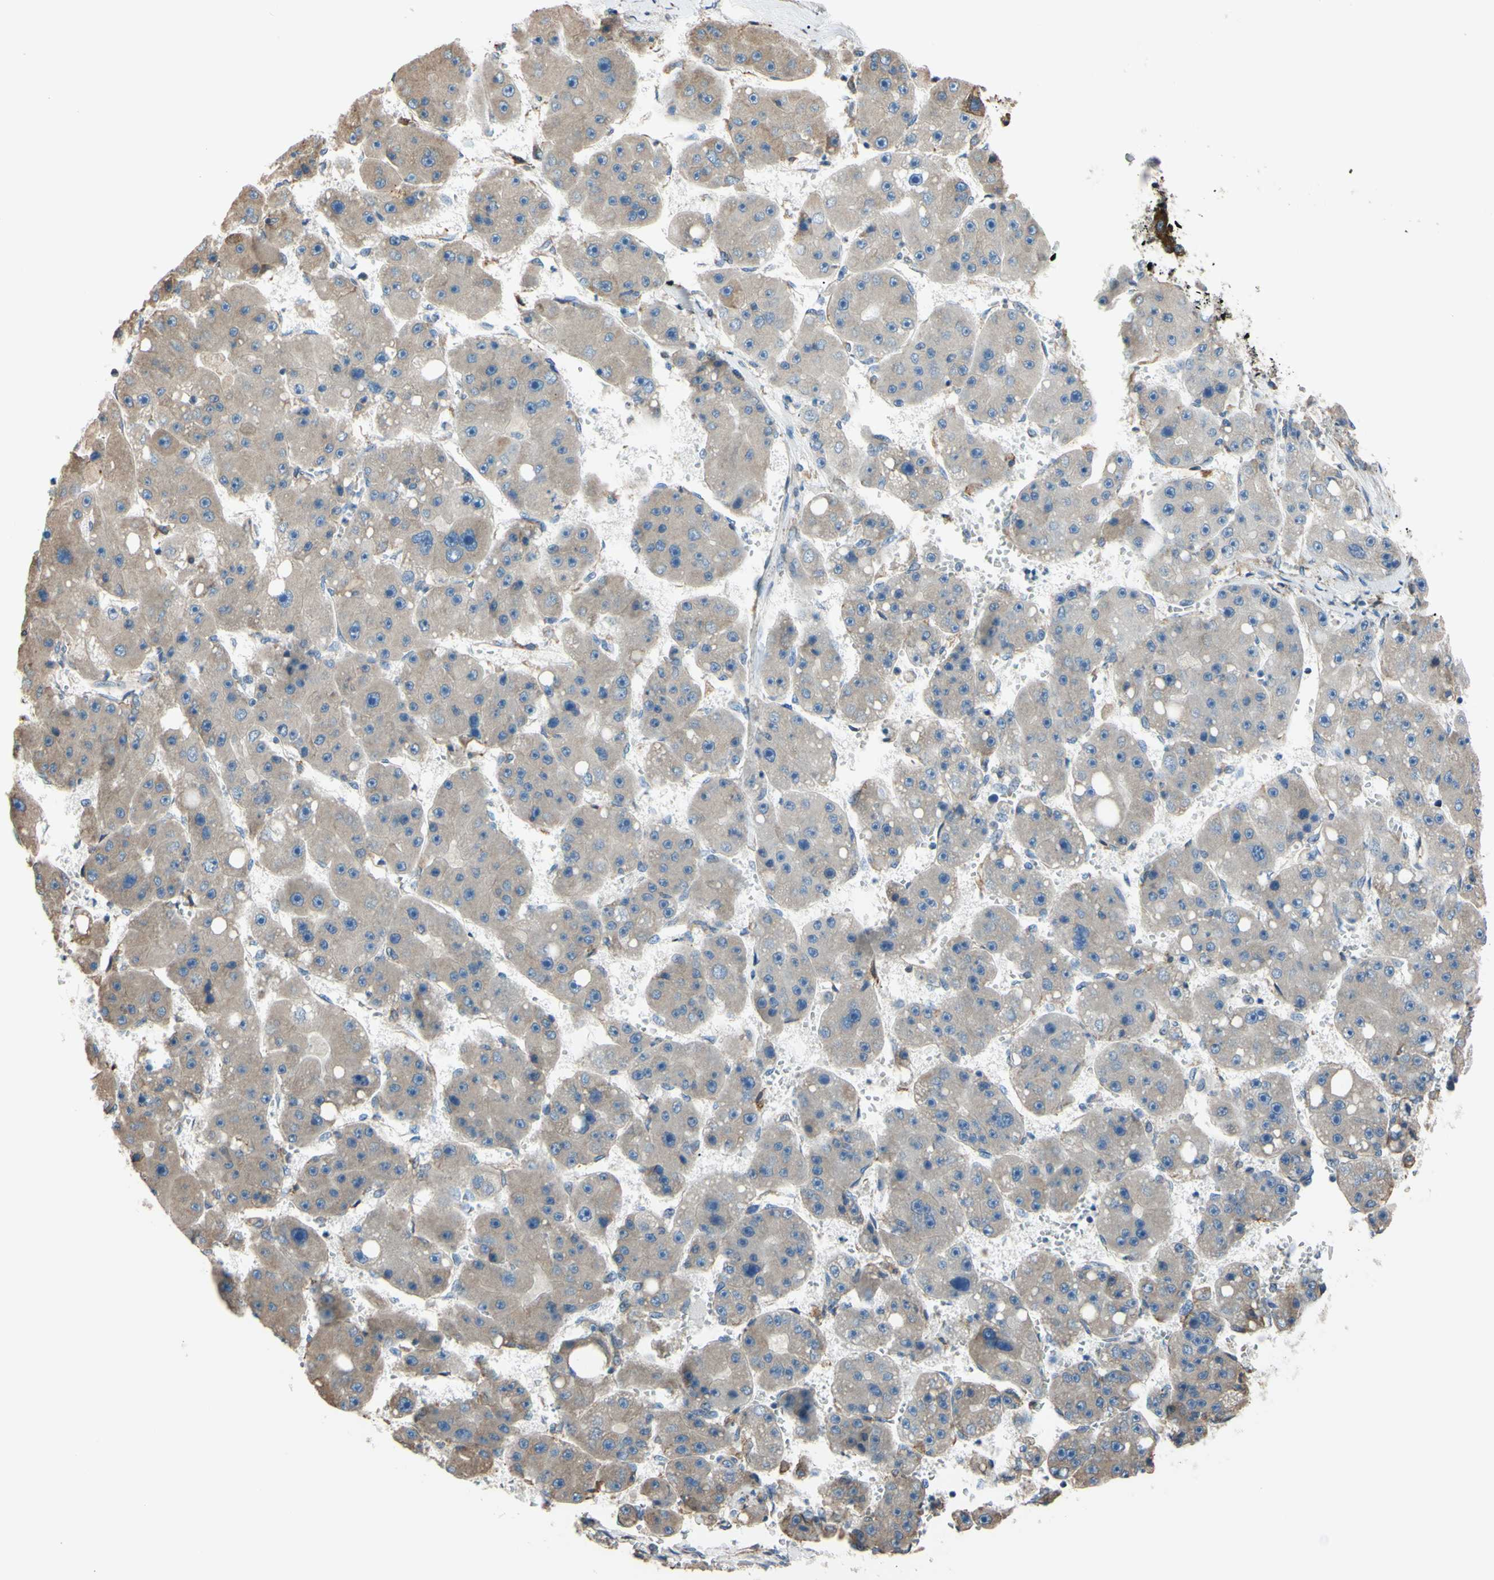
{"staining": {"intensity": "weak", "quantity": "<25%", "location": "cytoplasmic/membranous"}, "tissue": "liver cancer", "cell_type": "Tumor cells", "image_type": "cancer", "snomed": [{"axis": "morphology", "description": "Carcinoma, Hepatocellular, NOS"}, {"axis": "topography", "description": "Liver"}], "caption": "High power microscopy micrograph of an immunohistochemistry histopathology image of hepatocellular carcinoma (liver), revealing no significant positivity in tumor cells. (IHC, brightfield microscopy, high magnification).", "gene": "BMF", "patient": {"sex": "female", "age": 61}}